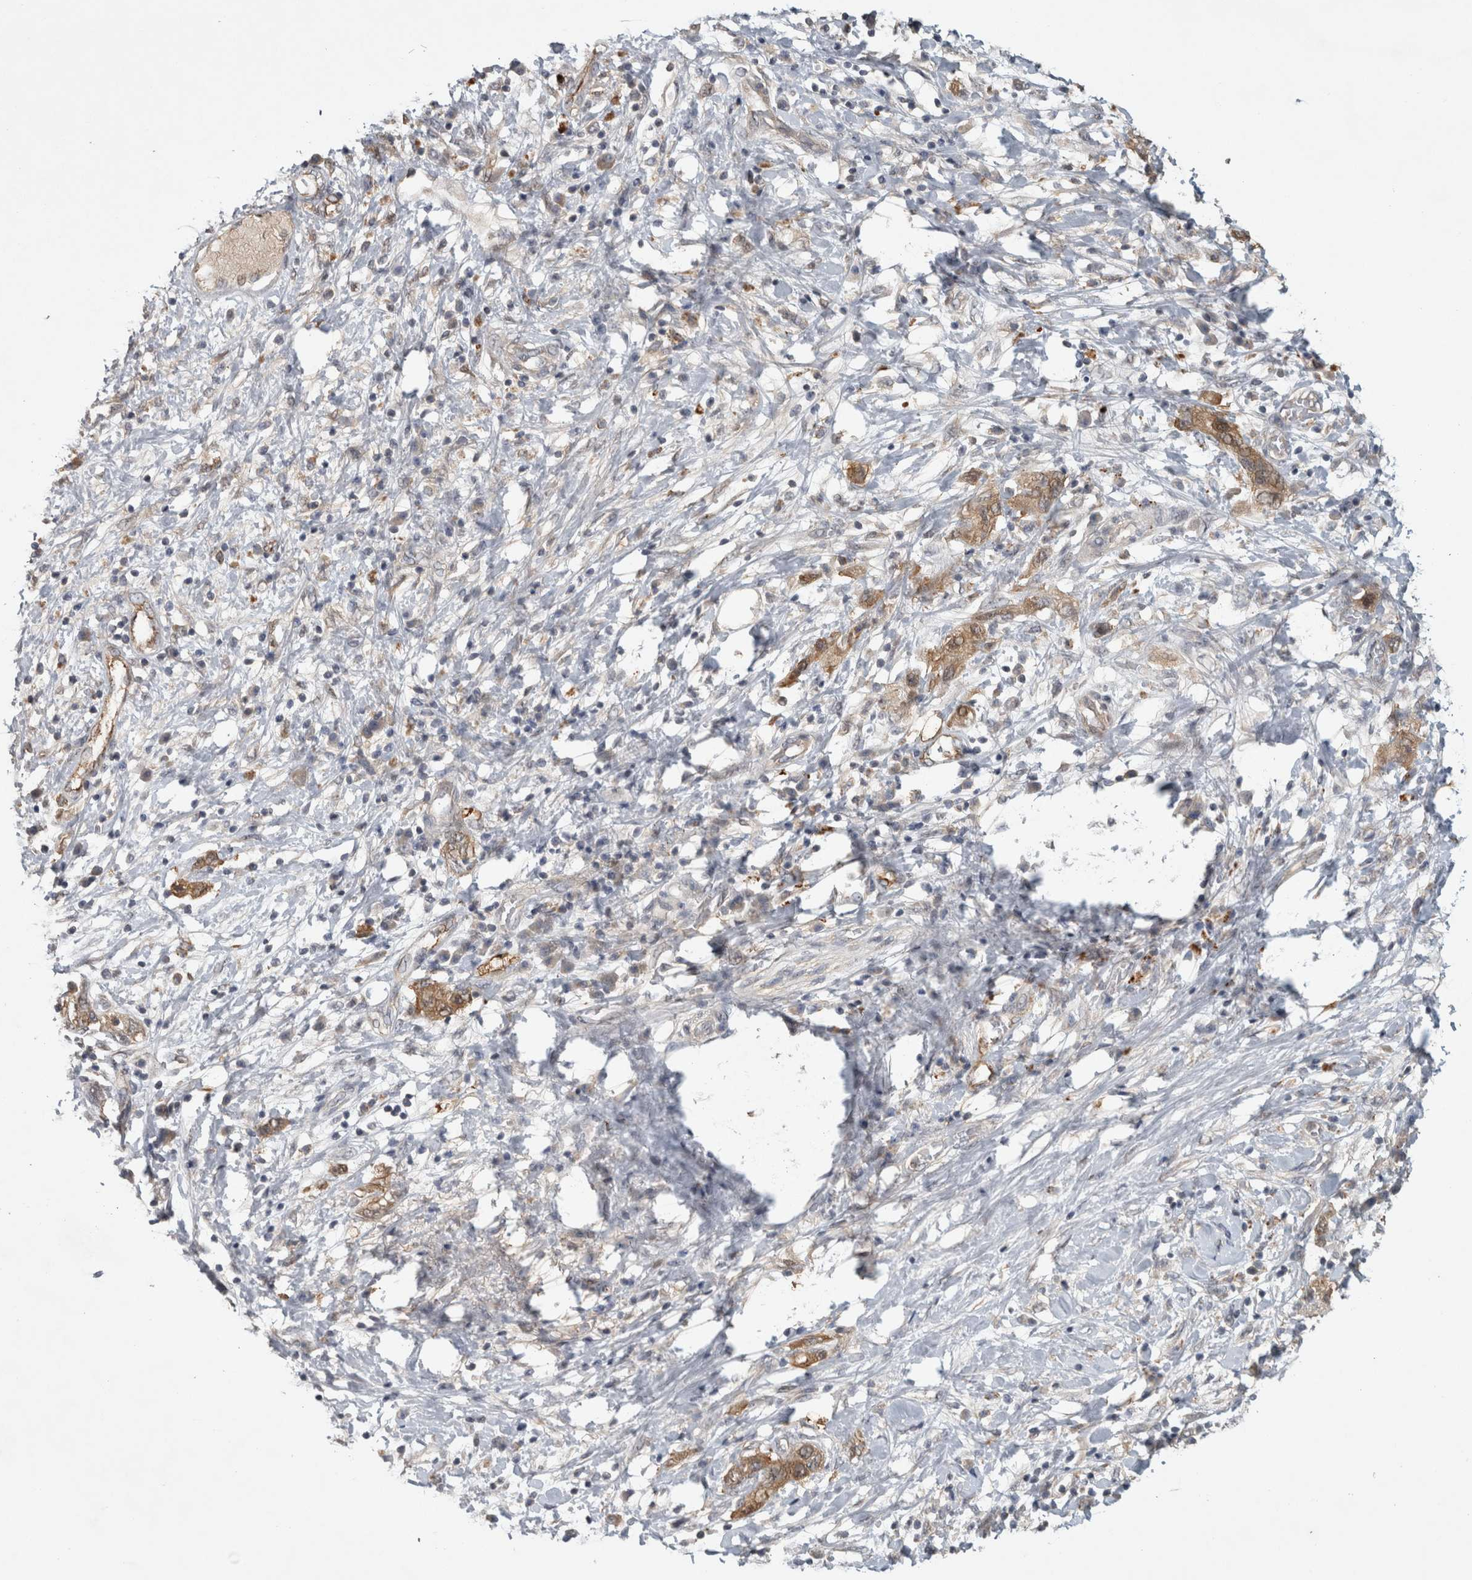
{"staining": {"intensity": "moderate", "quantity": ">75%", "location": "cytoplasmic/membranous"}, "tissue": "pancreatic cancer", "cell_type": "Tumor cells", "image_type": "cancer", "snomed": [{"axis": "morphology", "description": "Adenocarcinoma, NOS"}, {"axis": "topography", "description": "Pancreas"}], "caption": "IHC (DAB) staining of human adenocarcinoma (pancreatic) reveals moderate cytoplasmic/membranous protein positivity in approximately >75% of tumor cells. (Stains: DAB in brown, nuclei in blue, Microscopy: brightfield microscopy at high magnification).", "gene": "TRMT61B", "patient": {"sex": "female", "age": 73}}